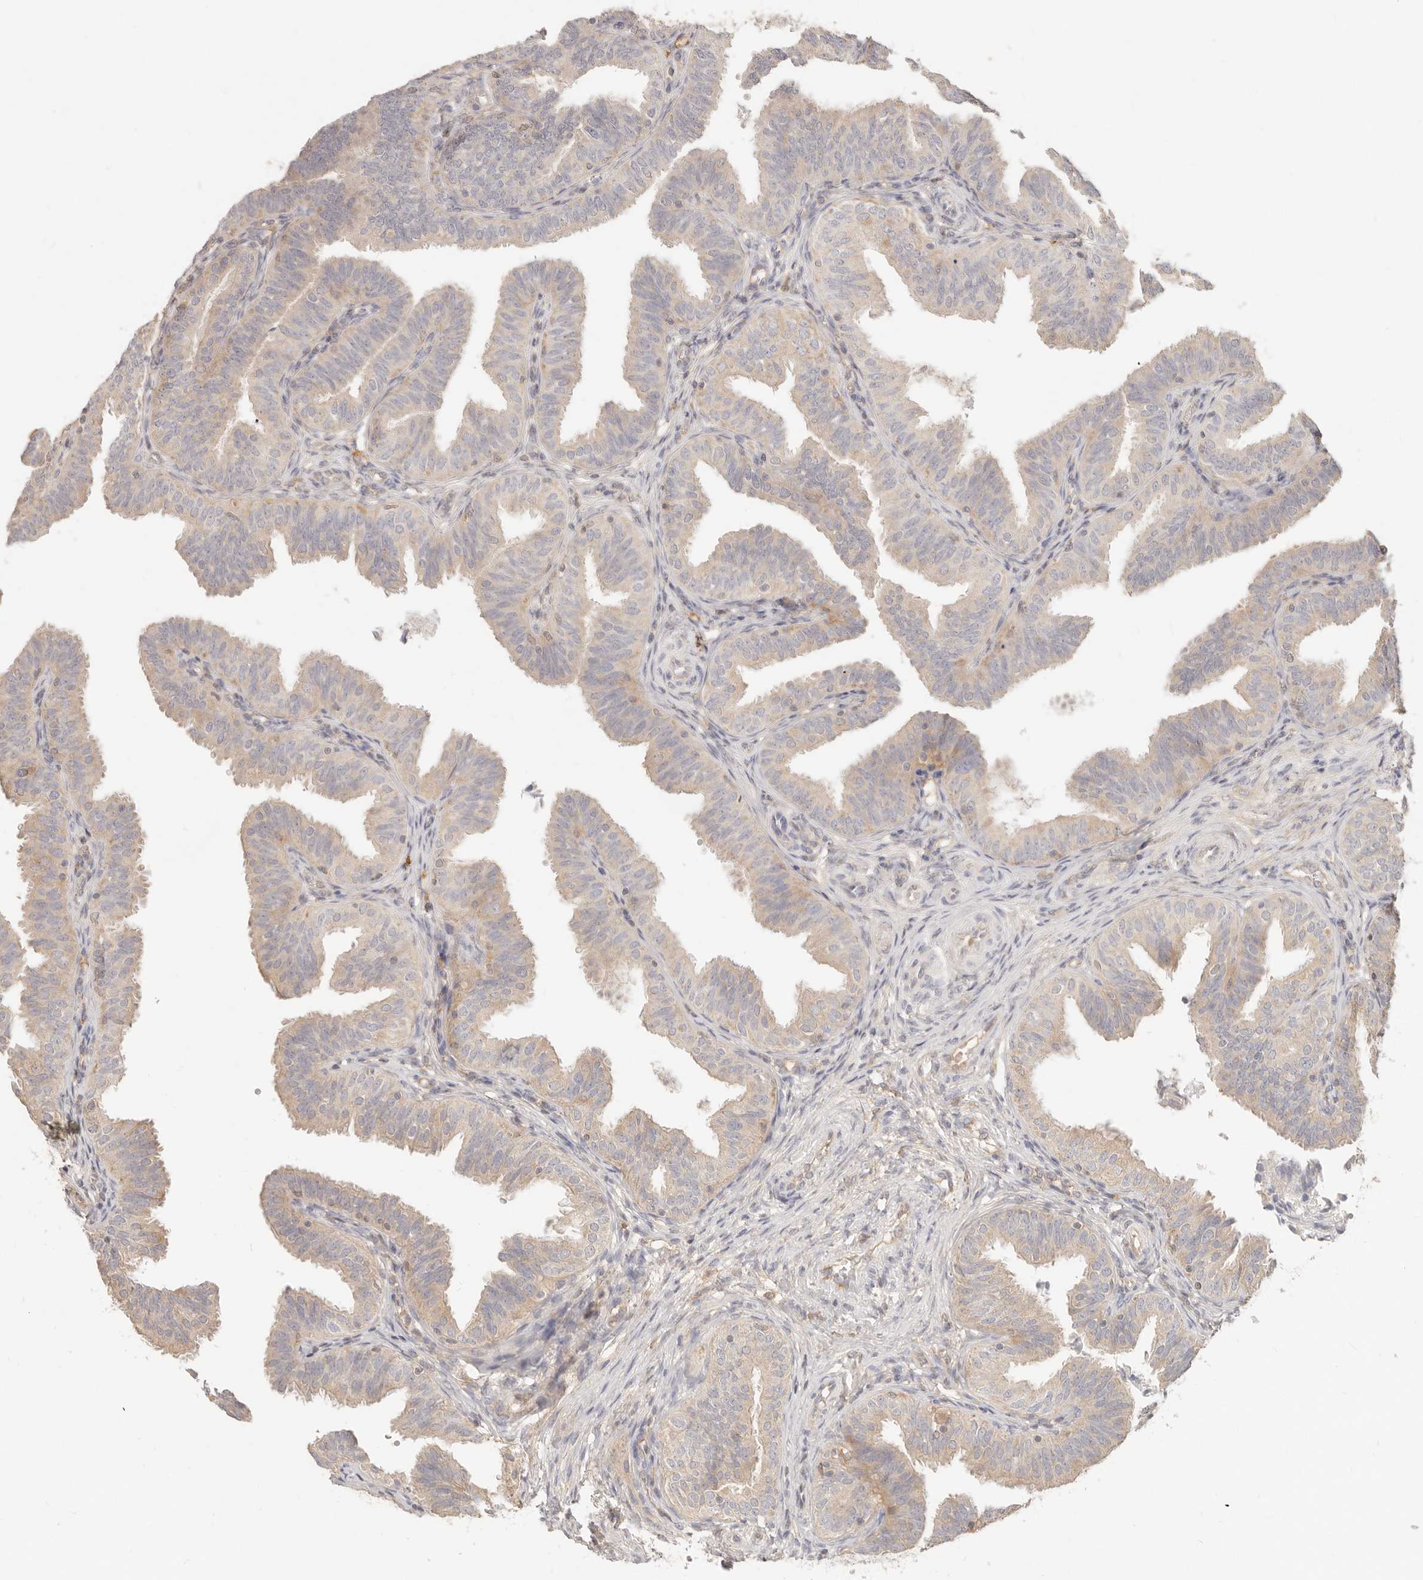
{"staining": {"intensity": "negative", "quantity": "none", "location": "none"}, "tissue": "fallopian tube", "cell_type": "Glandular cells", "image_type": "normal", "snomed": [{"axis": "morphology", "description": "Normal tissue, NOS"}, {"axis": "topography", "description": "Fallopian tube"}], "caption": "This is an immunohistochemistry micrograph of unremarkable fallopian tube. There is no staining in glandular cells.", "gene": "NECAP2", "patient": {"sex": "female", "age": 35}}